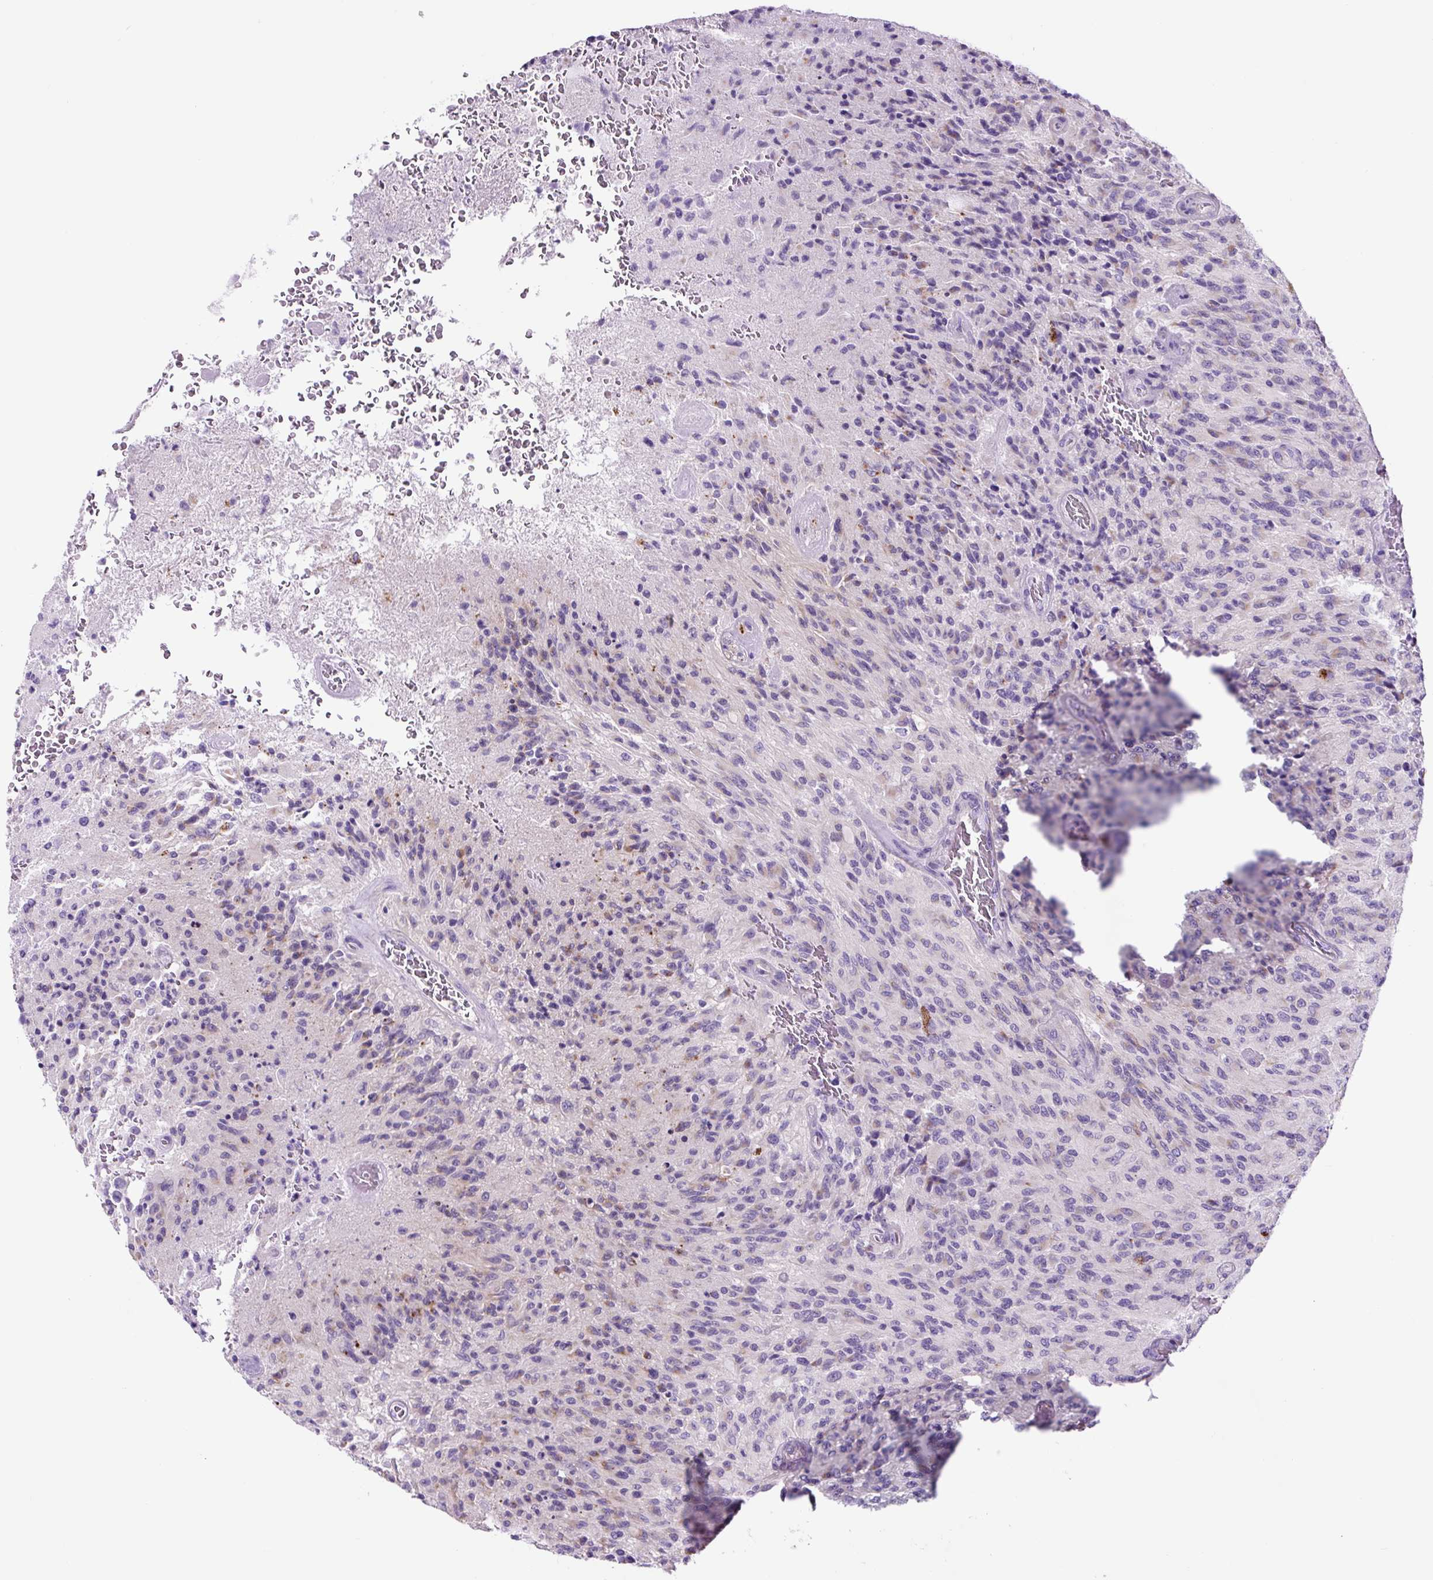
{"staining": {"intensity": "negative", "quantity": "none", "location": "none"}, "tissue": "glioma", "cell_type": "Tumor cells", "image_type": "cancer", "snomed": [{"axis": "morphology", "description": "Normal tissue, NOS"}, {"axis": "morphology", "description": "Glioma, malignant, High grade"}, {"axis": "topography", "description": "Cerebral cortex"}], "caption": "Immunohistochemical staining of human glioma shows no significant expression in tumor cells.", "gene": "LCN10", "patient": {"sex": "male", "age": 56}}